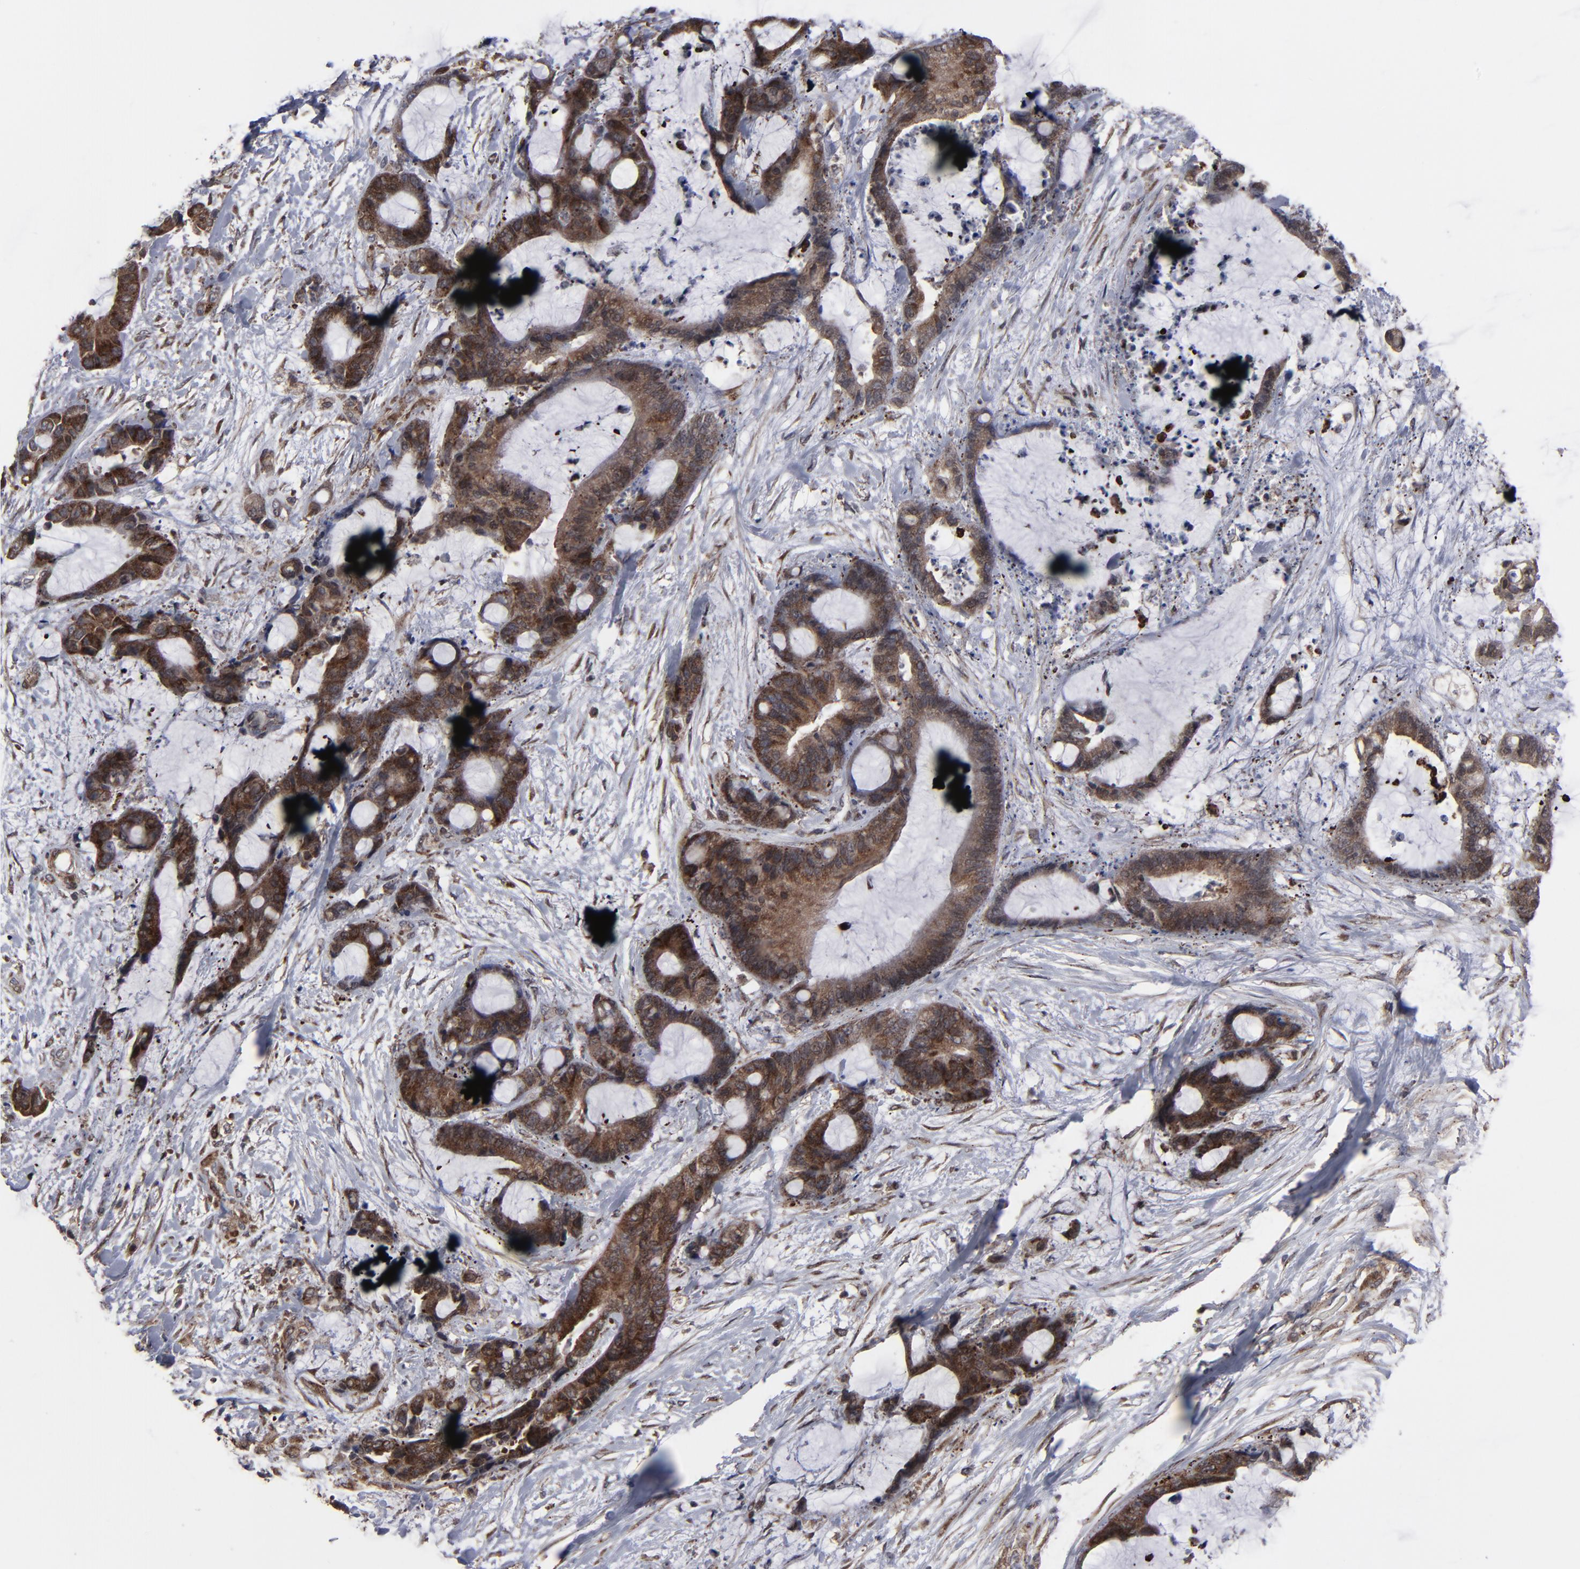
{"staining": {"intensity": "moderate", "quantity": ">75%", "location": "cytoplasmic/membranous"}, "tissue": "liver cancer", "cell_type": "Tumor cells", "image_type": "cancer", "snomed": [{"axis": "morphology", "description": "Cholangiocarcinoma"}, {"axis": "topography", "description": "Liver"}], "caption": "A micrograph of human liver cancer stained for a protein shows moderate cytoplasmic/membranous brown staining in tumor cells.", "gene": "KIAA2026", "patient": {"sex": "female", "age": 73}}